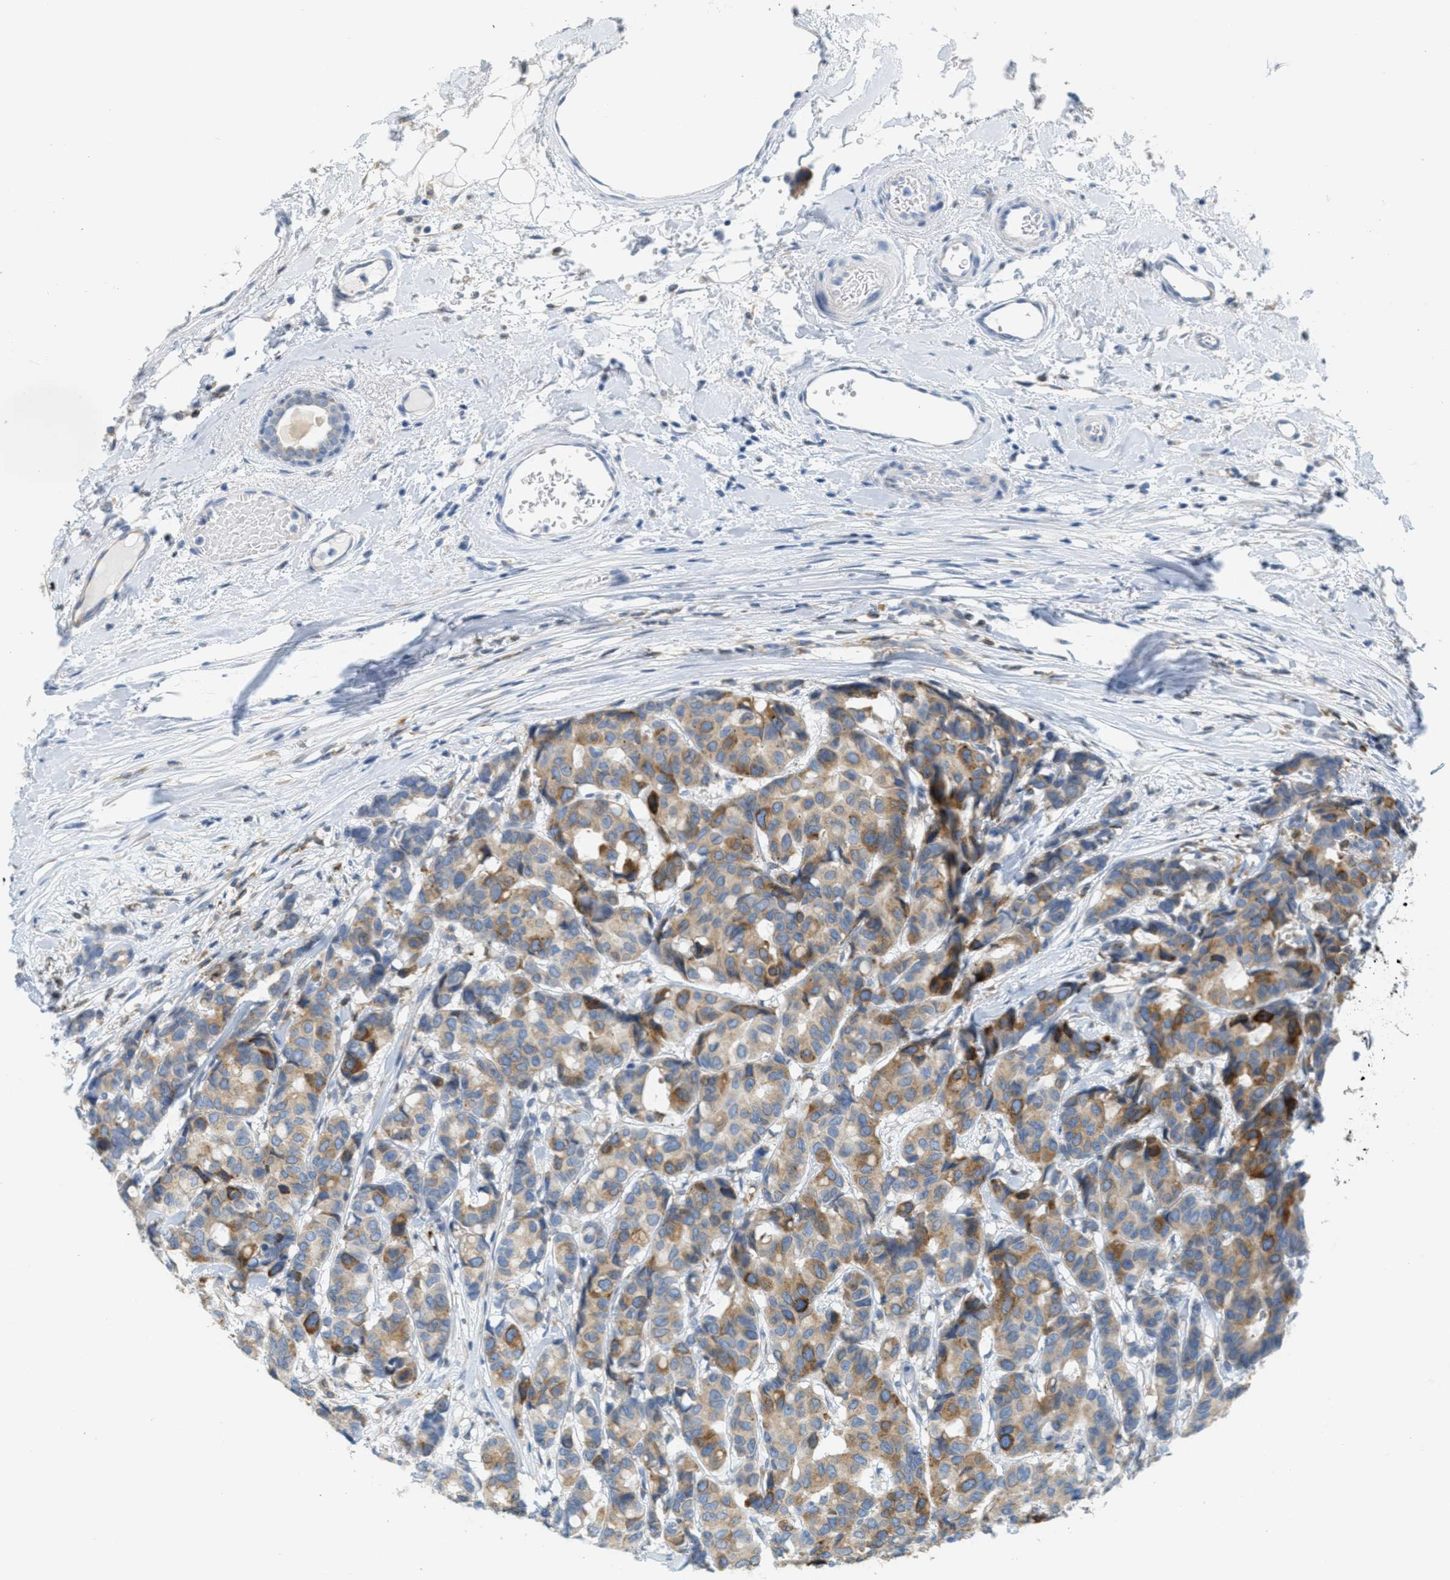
{"staining": {"intensity": "strong", "quantity": "<25%", "location": "cytoplasmic/membranous"}, "tissue": "breast cancer", "cell_type": "Tumor cells", "image_type": "cancer", "snomed": [{"axis": "morphology", "description": "Duct carcinoma"}, {"axis": "topography", "description": "Breast"}], "caption": "Immunohistochemical staining of intraductal carcinoma (breast) demonstrates strong cytoplasmic/membranous protein positivity in approximately <25% of tumor cells.", "gene": "TEX264", "patient": {"sex": "female", "age": 87}}